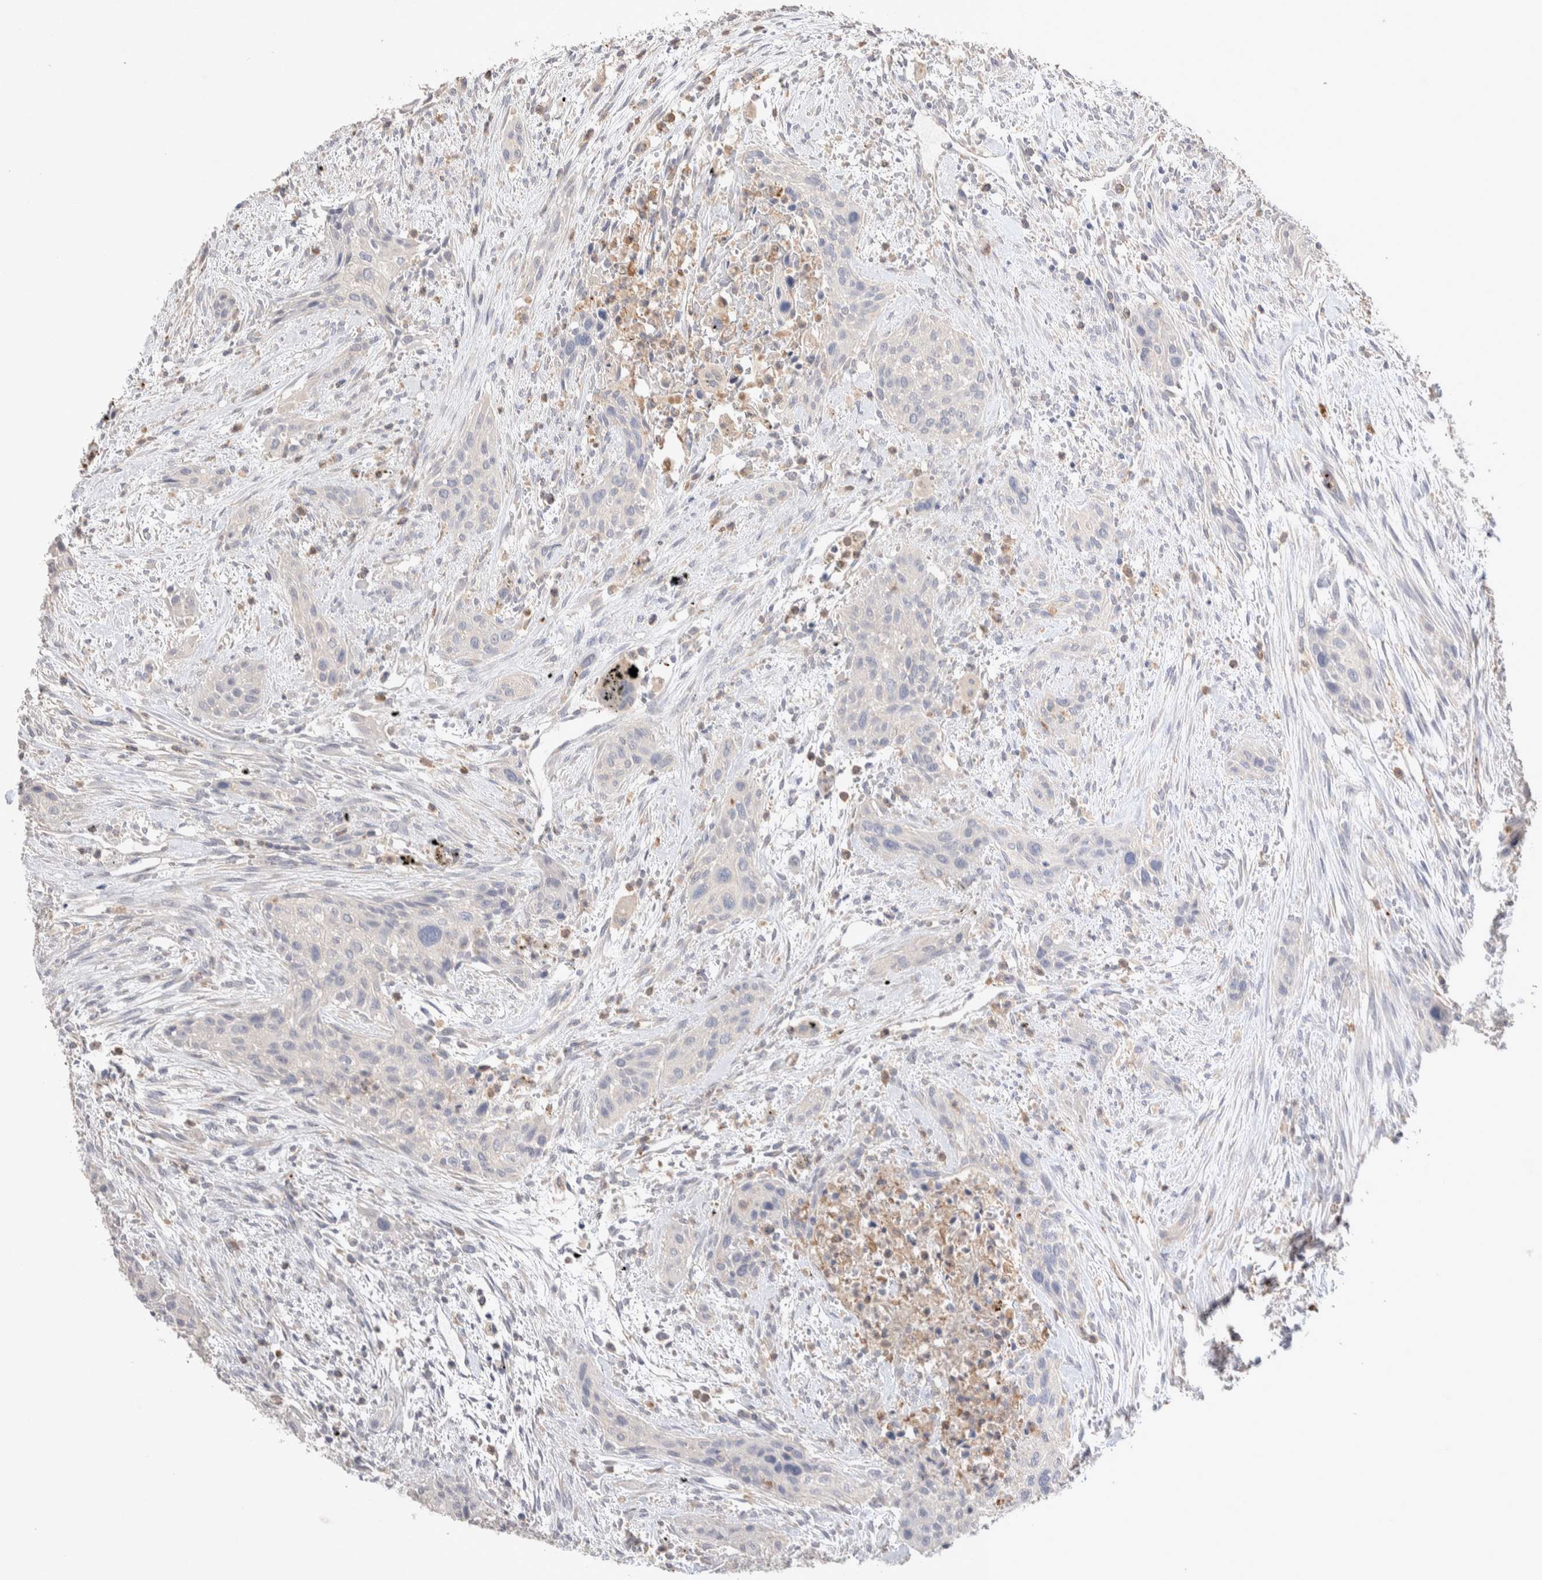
{"staining": {"intensity": "negative", "quantity": "none", "location": "none"}, "tissue": "urothelial cancer", "cell_type": "Tumor cells", "image_type": "cancer", "snomed": [{"axis": "morphology", "description": "Urothelial carcinoma, High grade"}, {"axis": "topography", "description": "Urinary bladder"}], "caption": "Tumor cells are negative for protein expression in human urothelial carcinoma (high-grade).", "gene": "FFAR2", "patient": {"sex": "male", "age": 35}}